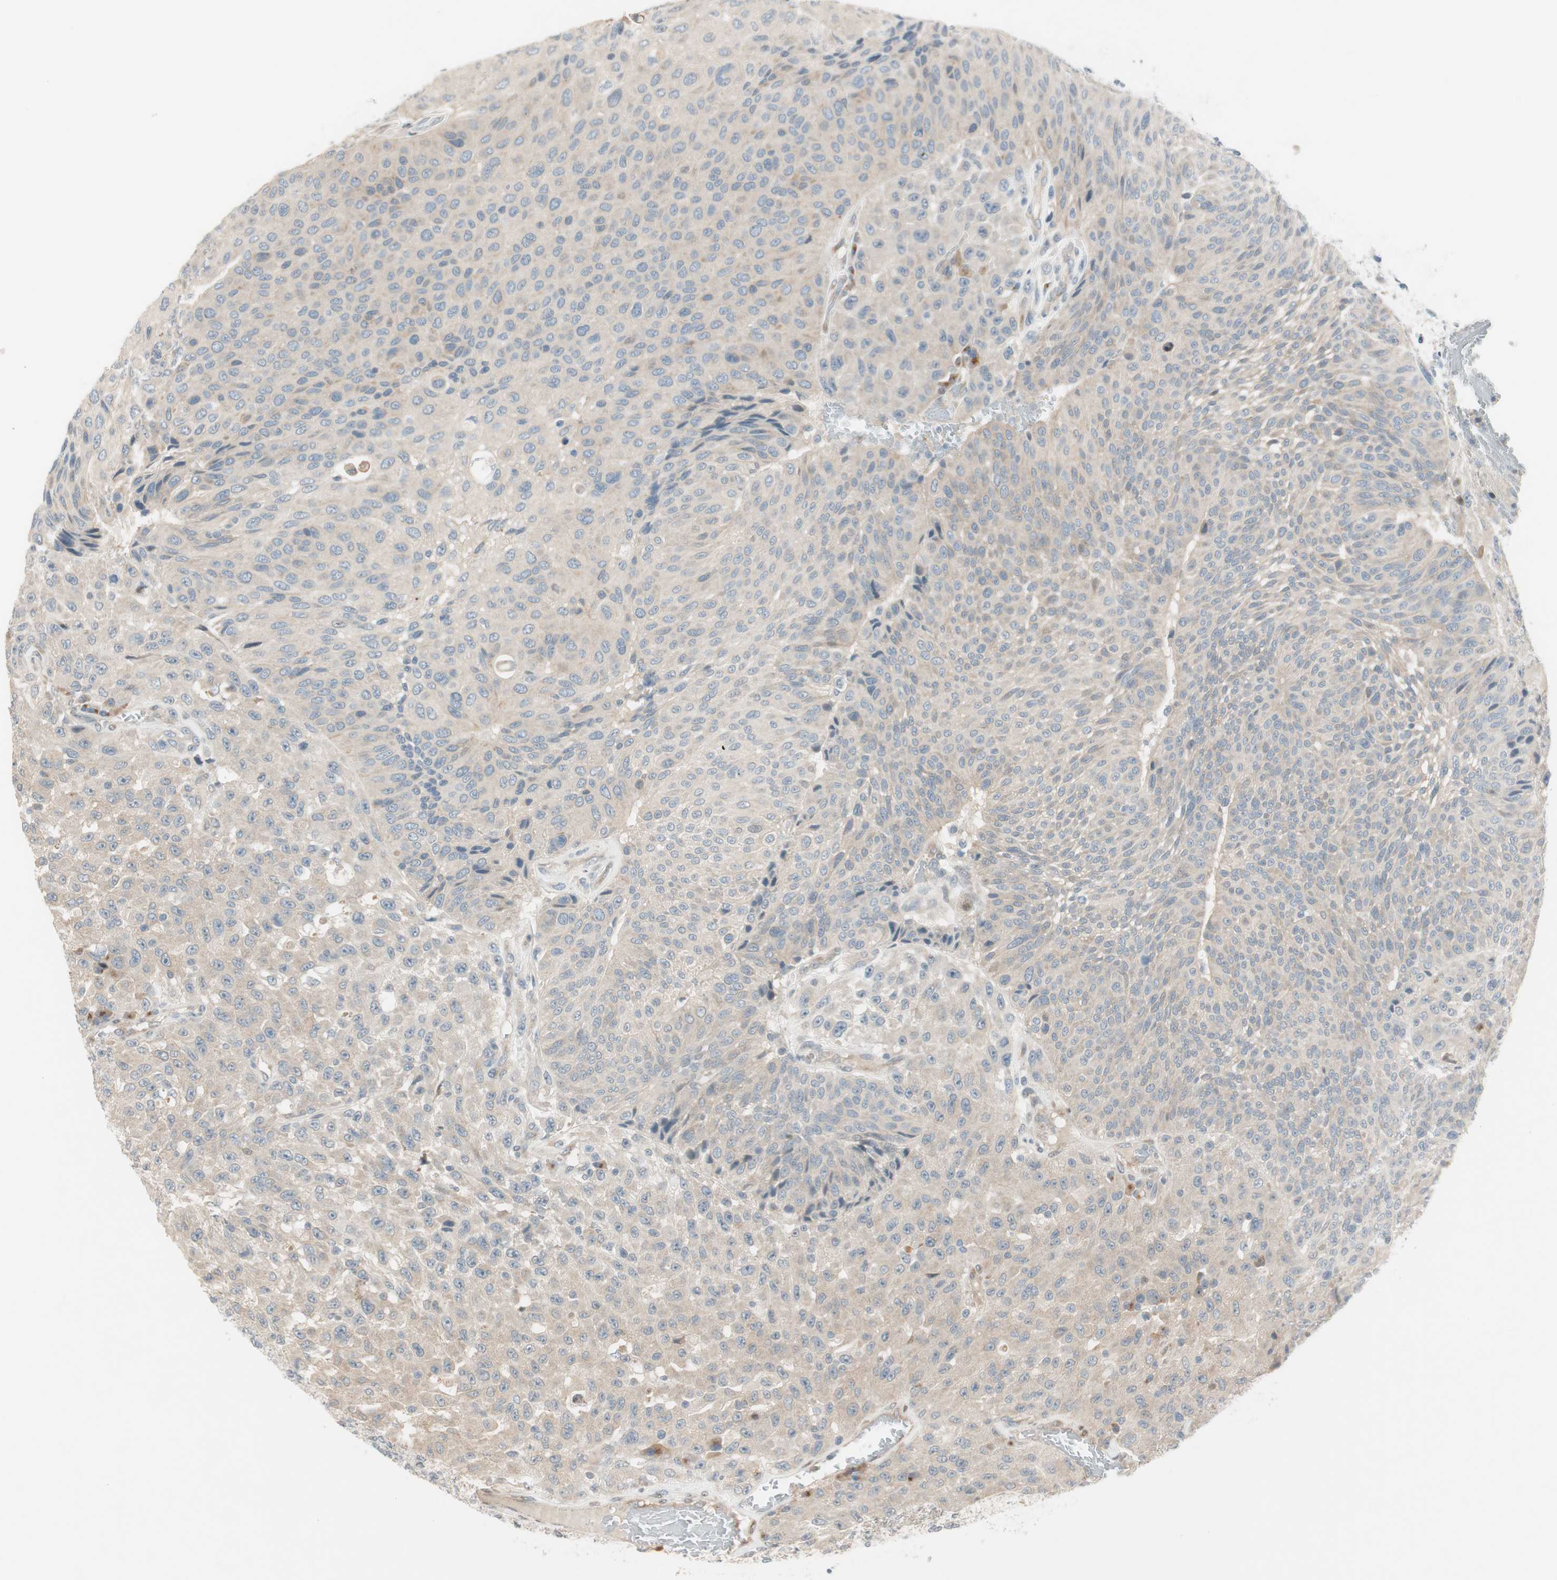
{"staining": {"intensity": "negative", "quantity": "none", "location": "none"}, "tissue": "urothelial cancer", "cell_type": "Tumor cells", "image_type": "cancer", "snomed": [{"axis": "morphology", "description": "Urothelial carcinoma, High grade"}, {"axis": "topography", "description": "Urinary bladder"}], "caption": "Urothelial cancer stained for a protein using immunohistochemistry displays no expression tumor cells.", "gene": "CGRRF1", "patient": {"sex": "male", "age": 66}}